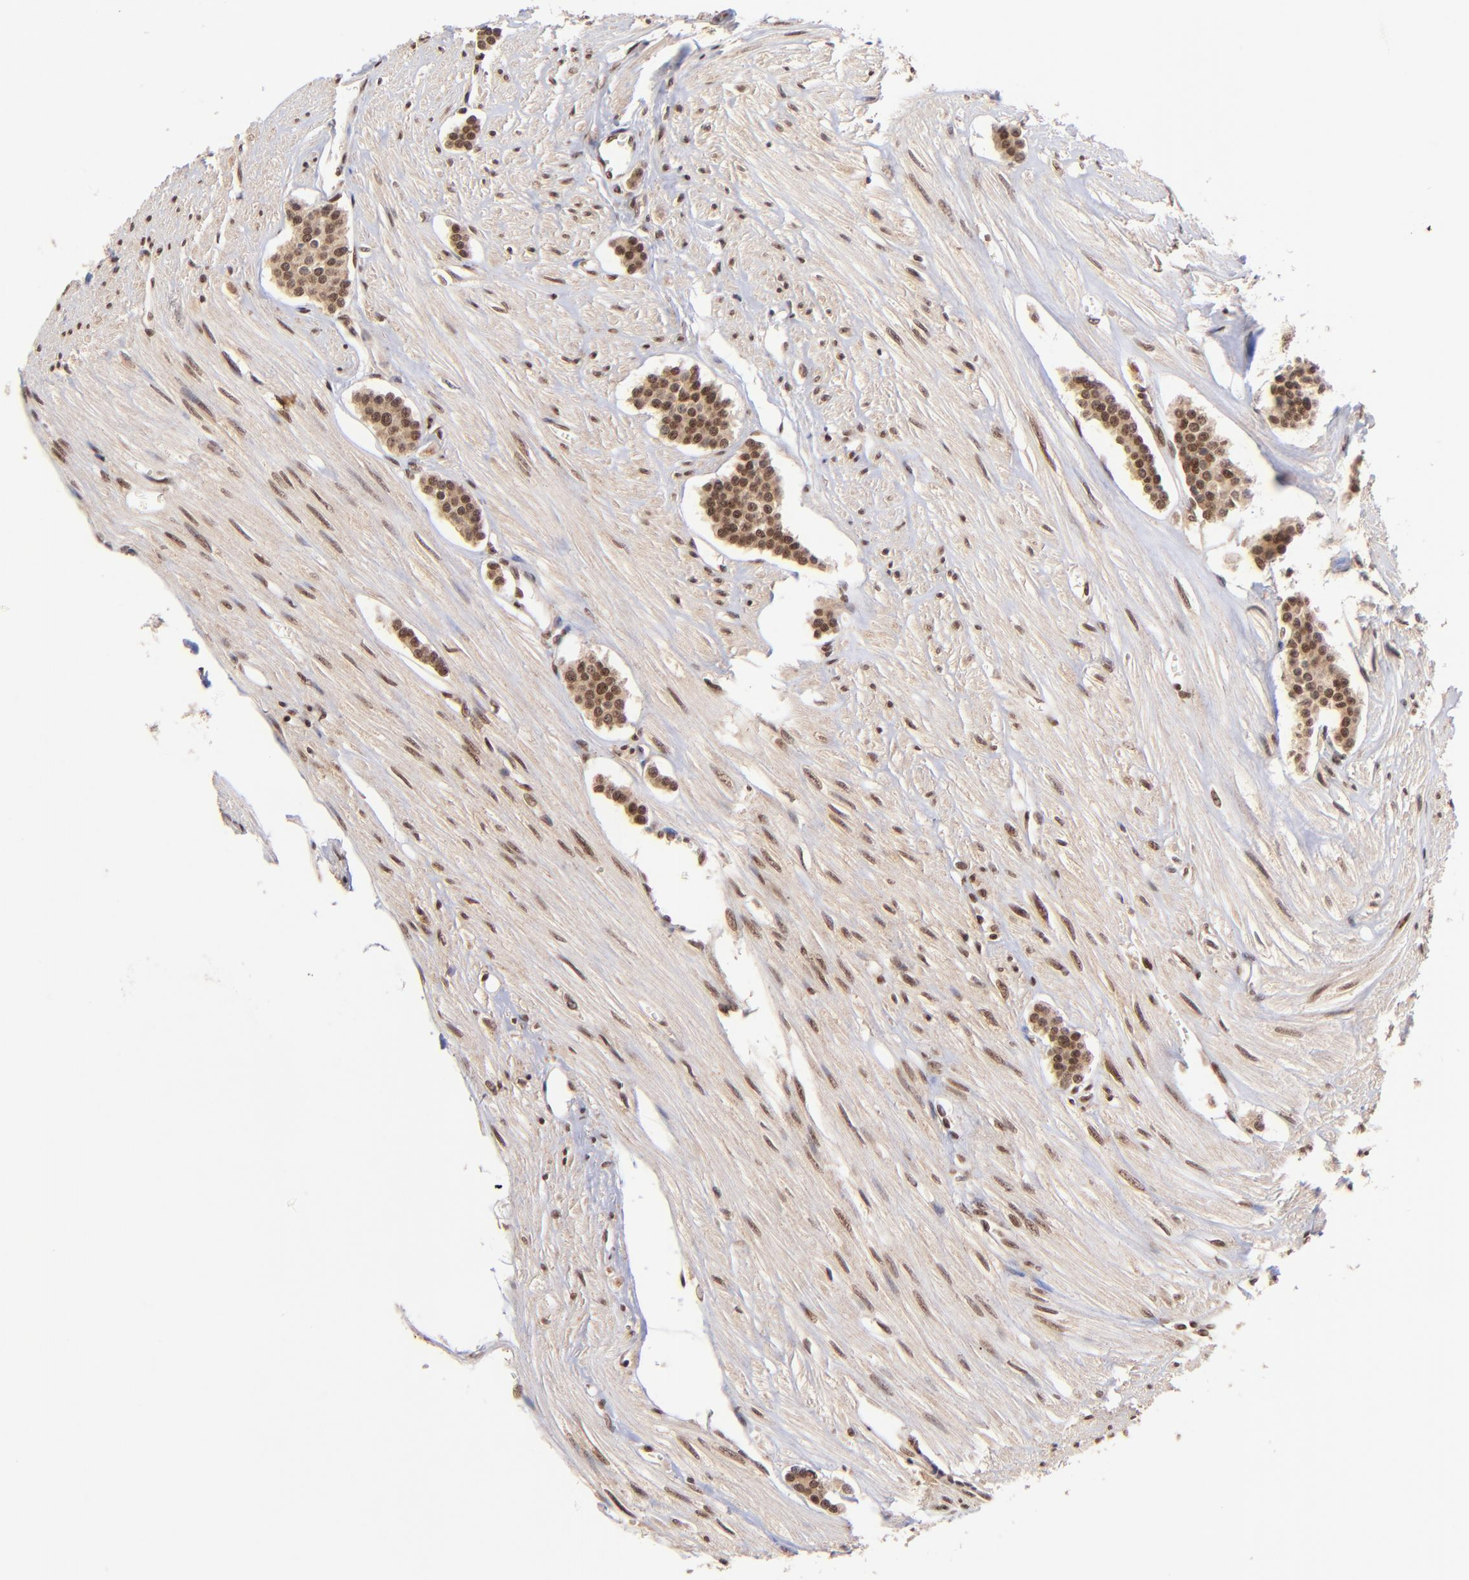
{"staining": {"intensity": "strong", "quantity": ">75%", "location": "cytoplasmic/membranous,nuclear"}, "tissue": "carcinoid", "cell_type": "Tumor cells", "image_type": "cancer", "snomed": [{"axis": "morphology", "description": "Carcinoid, malignant, NOS"}, {"axis": "topography", "description": "Small intestine"}], "caption": "IHC photomicrograph of carcinoid (malignant) stained for a protein (brown), which exhibits high levels of strong cytoplasmic/membranous and nuclear expression in approximately >75% of tumor cells.", "gene": "WDR25", "patient": {"sex": "male", "age": 60}}